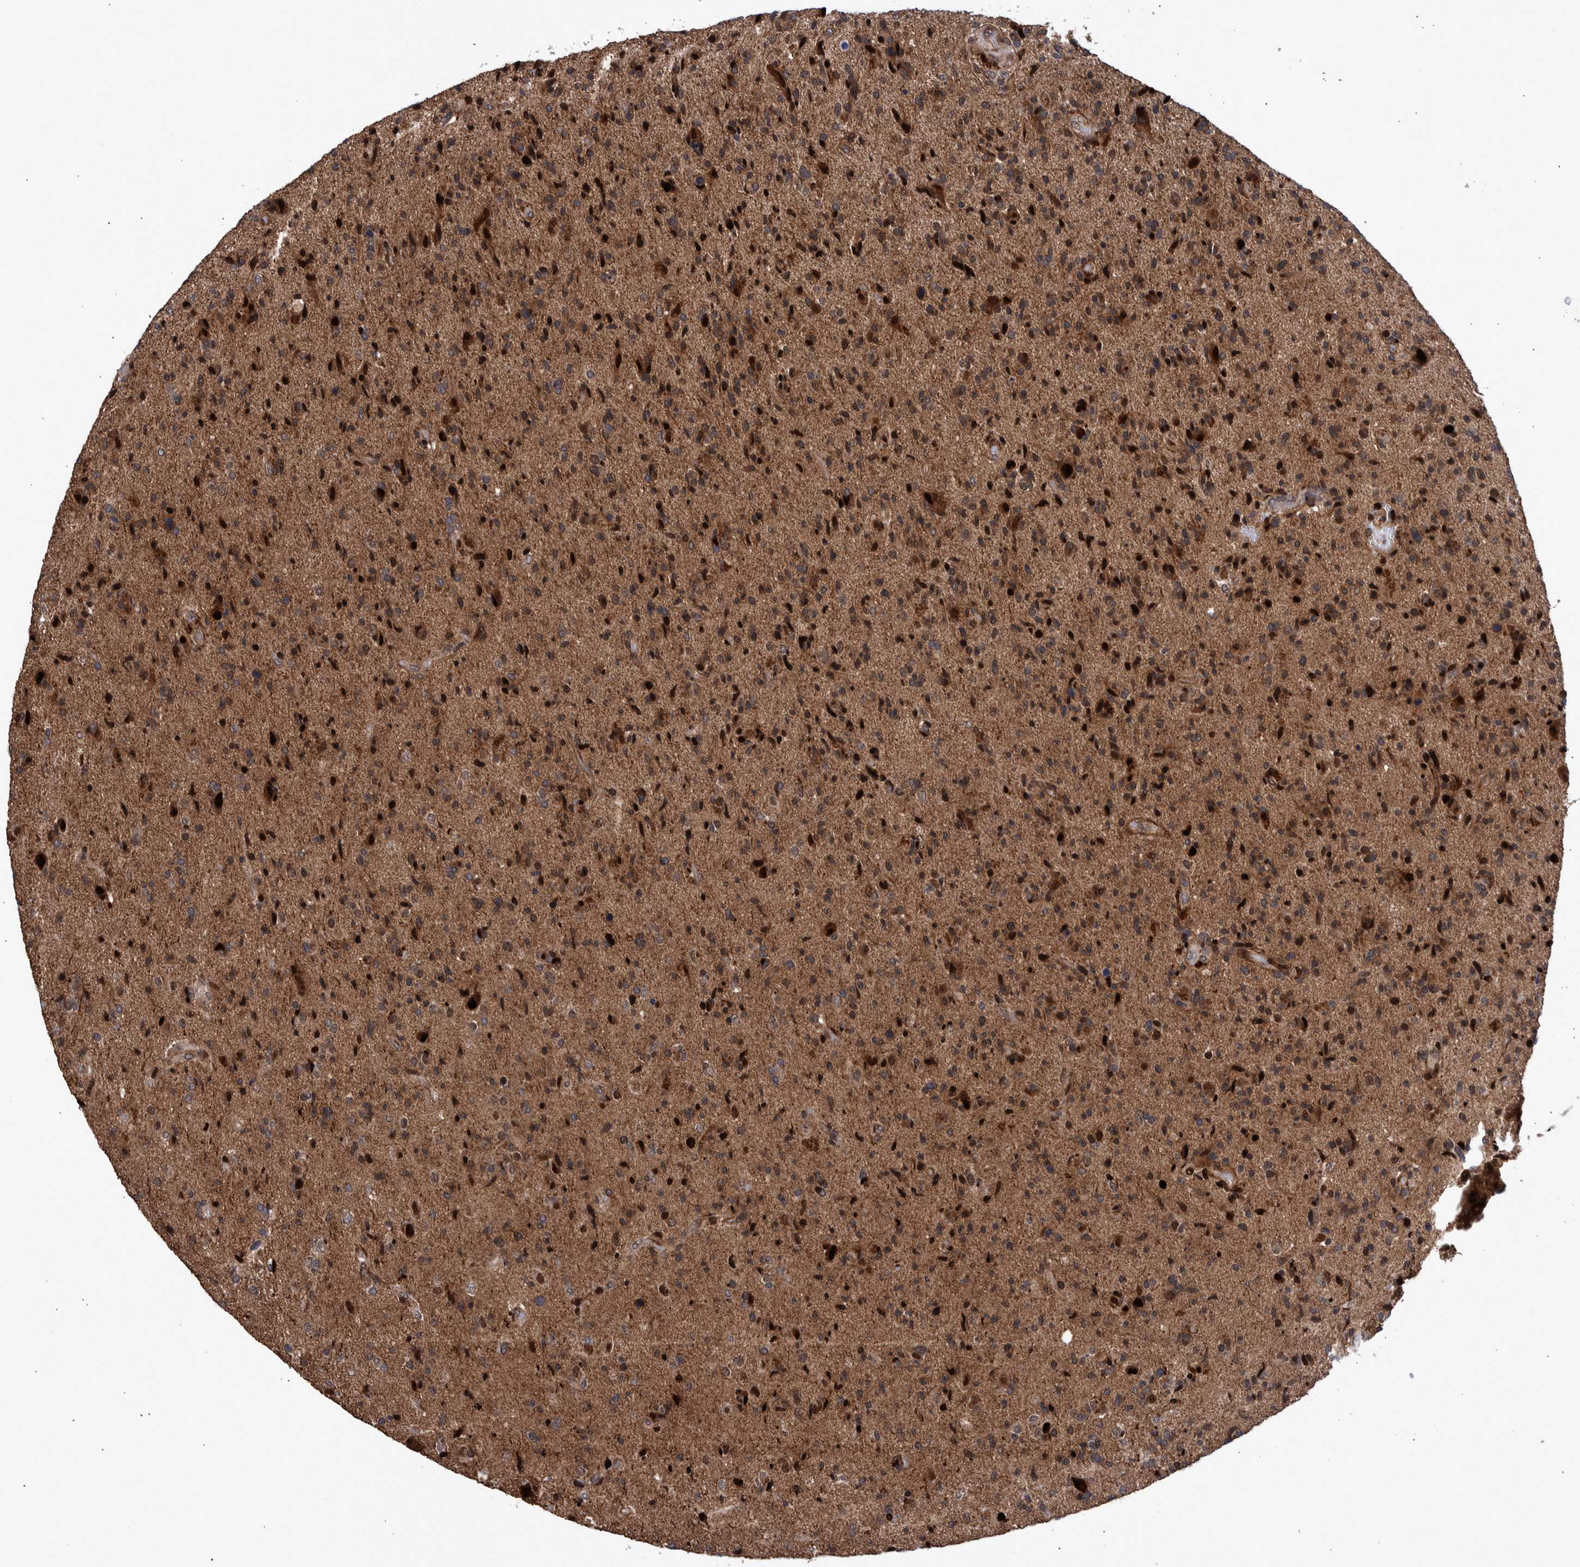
{"staining": {"intensity": "moderate", "quantity": ">75%", "location": "cytoplasmic/membranous"}, "tissue": "glioma", "cell_type": "Tumor cells", "image_type": "cancer", "snomed": [{"axis": "morphology", "description": "Glioma, malignant, High grade"}, {"axis": "topography", "description": "Brain"}], "caption": "There is medium levels of moderate cytoplasmic/membranous positivity in tumor cells of glioma, as demonstrated by immunohistochemical staining (brown color).", "gene": "SHISA6", "patient": {"sex": "male", "age": 72}}